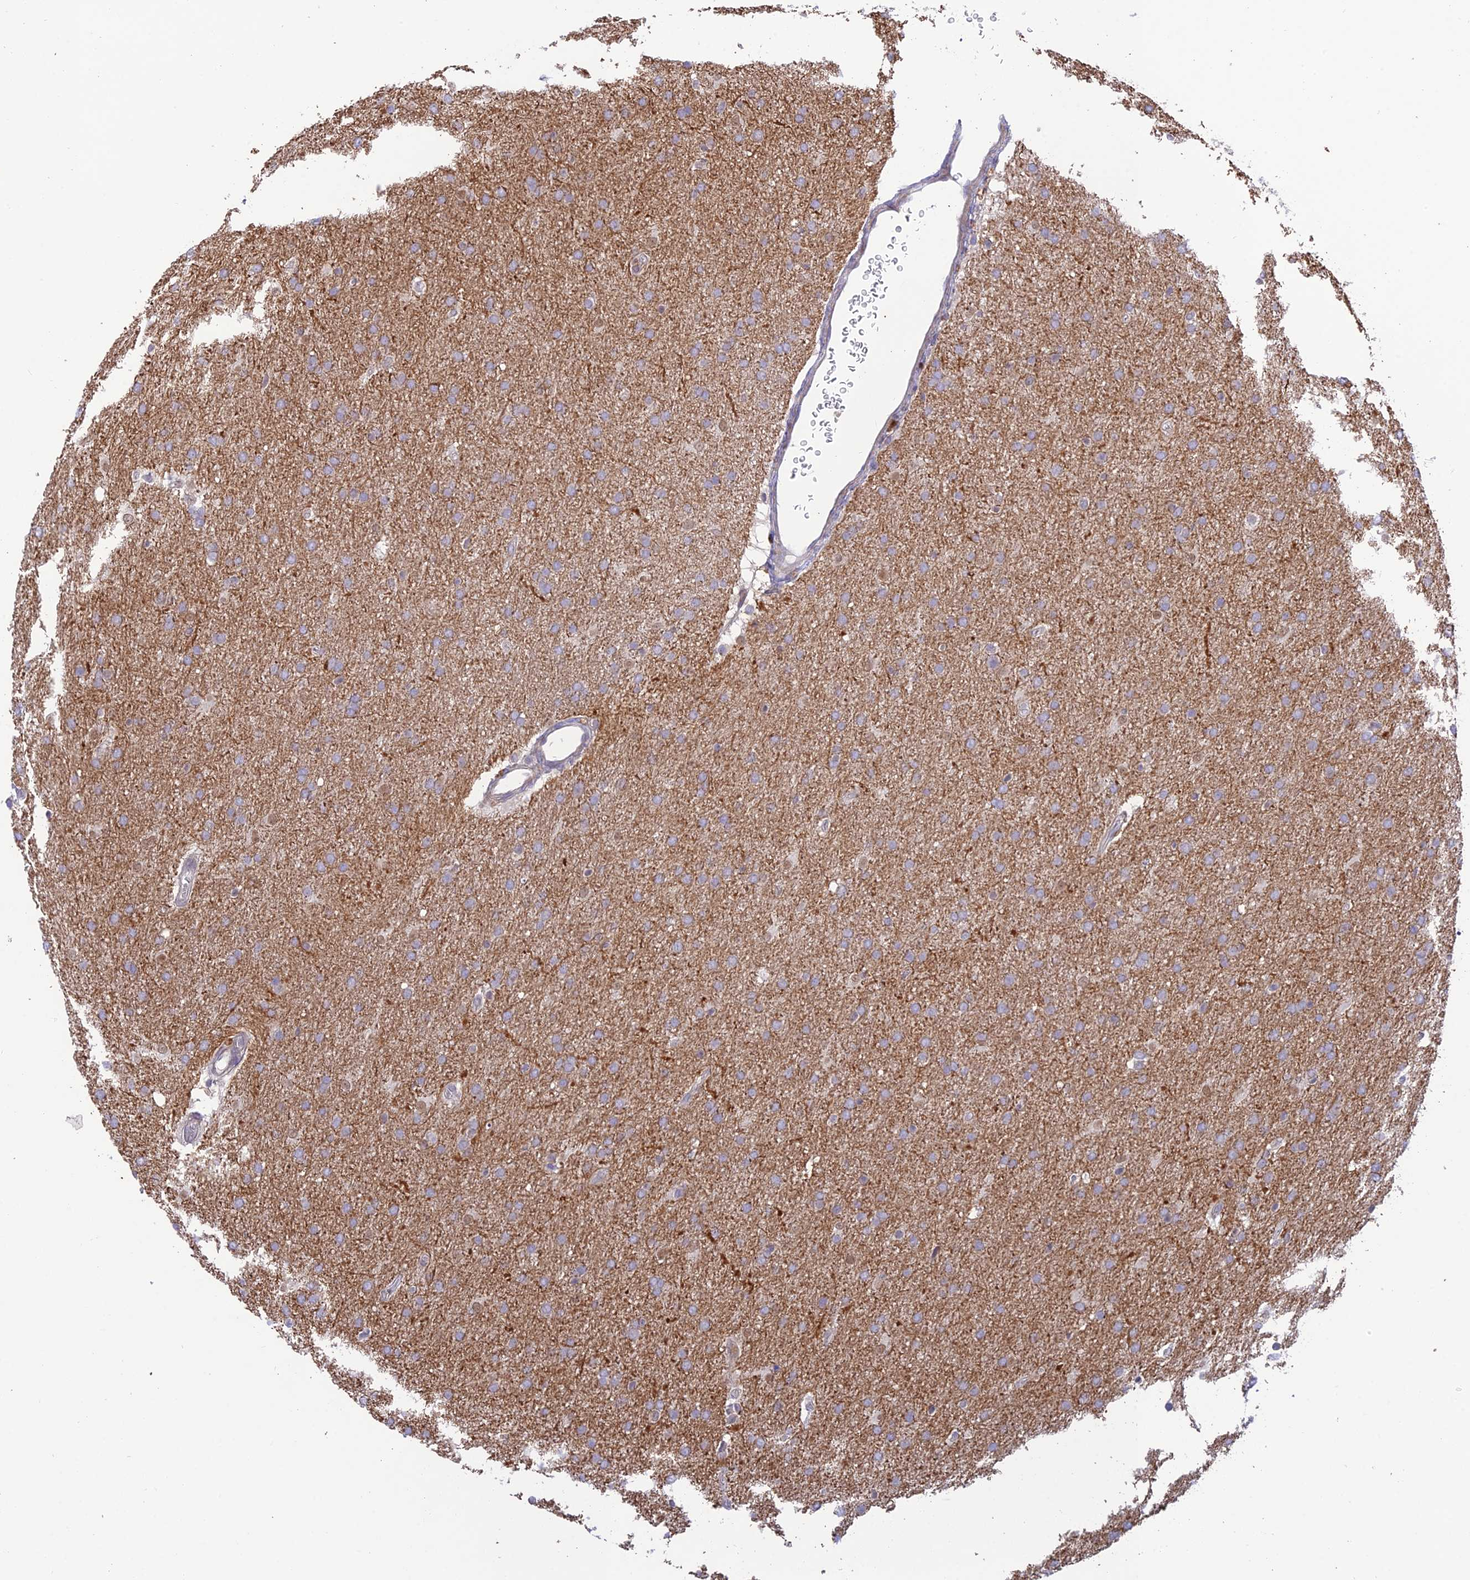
{"staining": {"intensity": "negative", "quantity": "none", "location": "none"}, "tissue": "glioma", "cell_type": "Tumor cells", "image_type": "cancer", "snomed": [{"axis": "morphology", "description": "Glioma, malignant, Low grade"}, {"axis": "topography", "description": "Brain"}], "caption": "Glioma was stained to show a protein in brown. There is no significant staining in tumor cells.", "gene": "BMT2", "patient": {"sex": "female", "age": 32}}